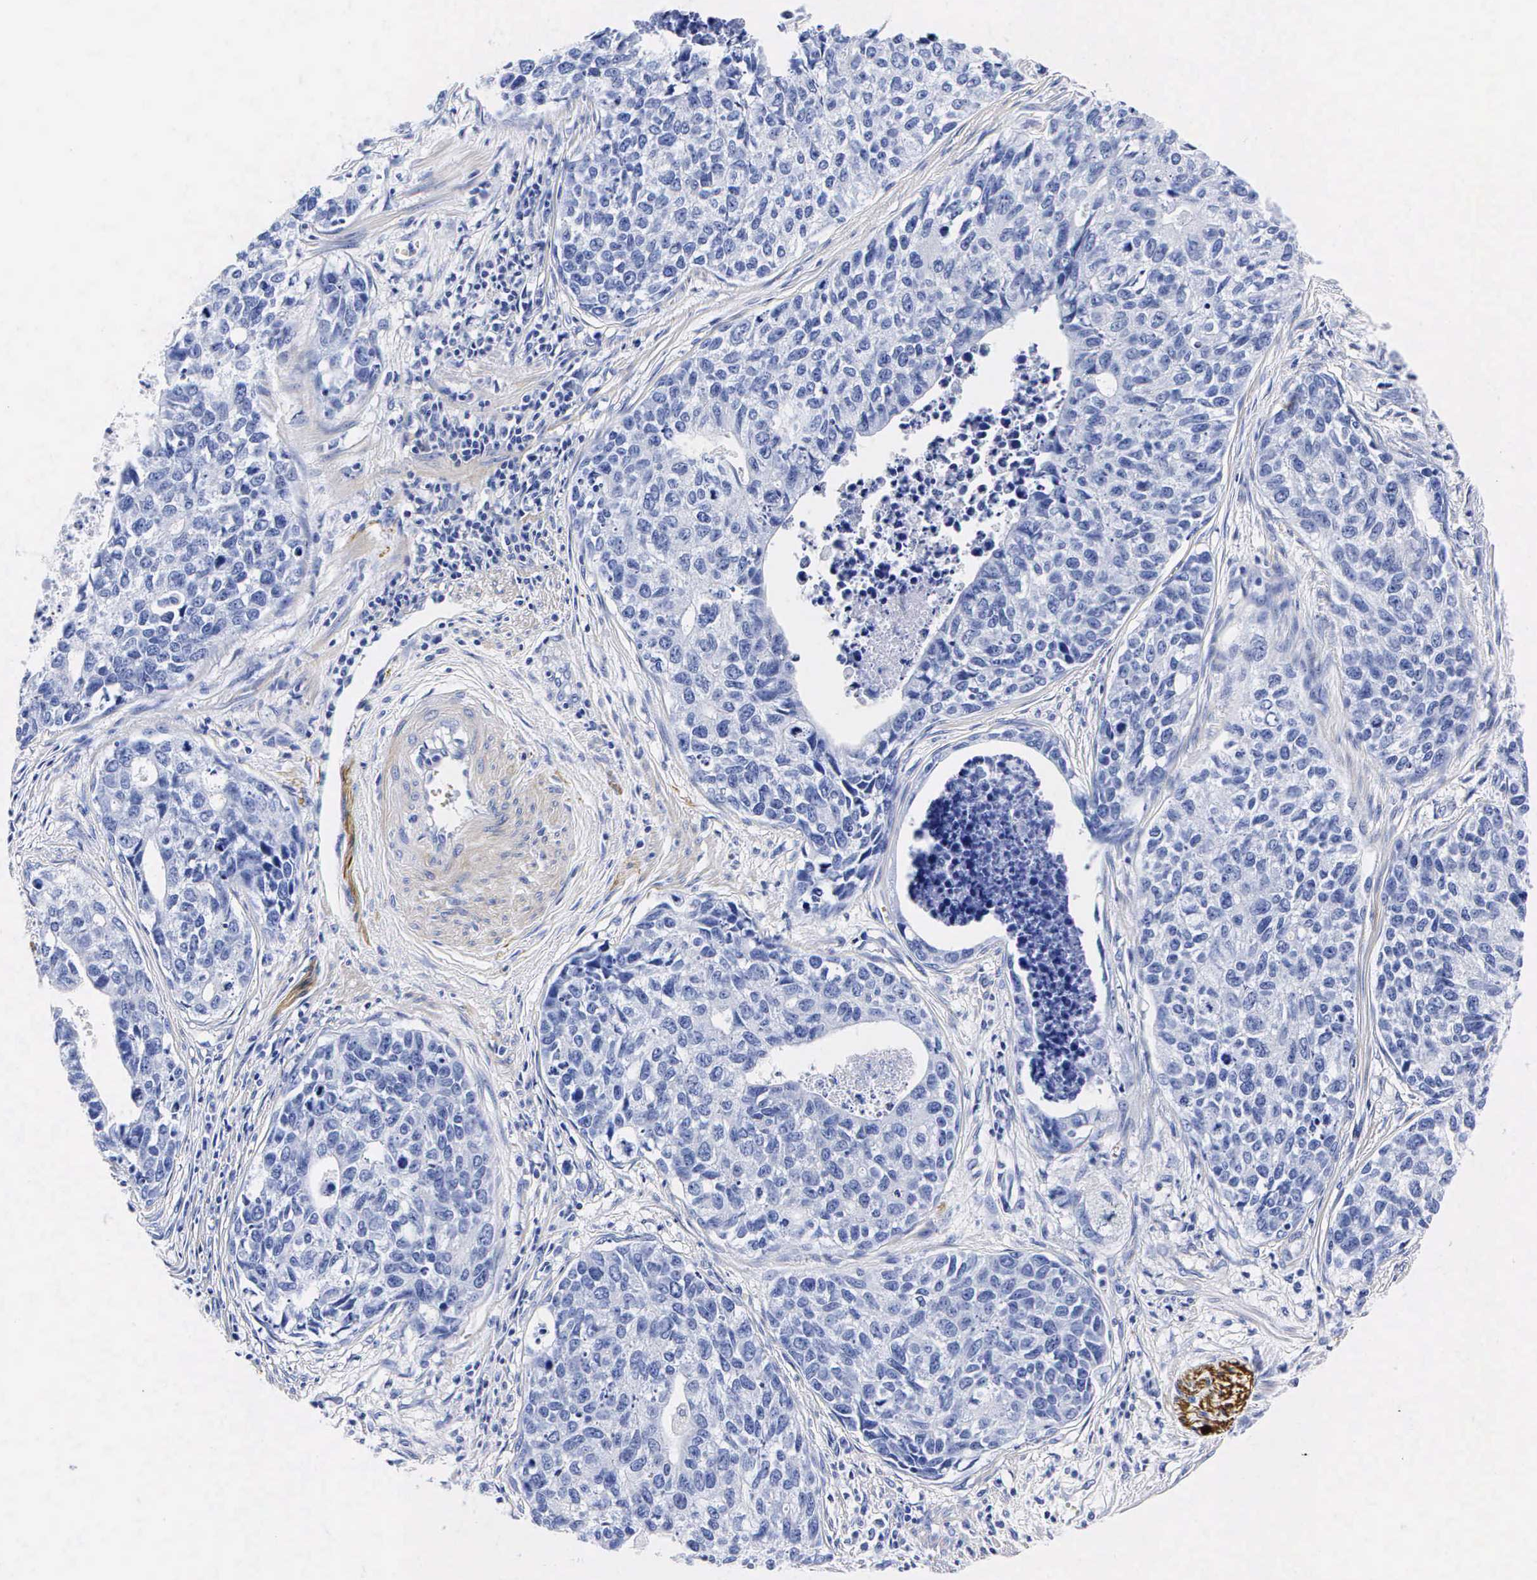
{"staining": {"intensity": "negative", "quantity": "none", "location": "none"}, "tissue": "urothelial cancer", "cell_type": "Tumor cells", "image_type": "cancer", "snomed": [{"axis": "morphology", "description": "Urothelial carcinoma, High grade"}, {"axis": "topography", "description": "Urinary bladder"}], "caption": "This is an IHC histopathology image of human urothelial cancer. There is no expression in tumor cells.", "gene": "ENO2", "patient": {"sex": "male", "age": 81}}